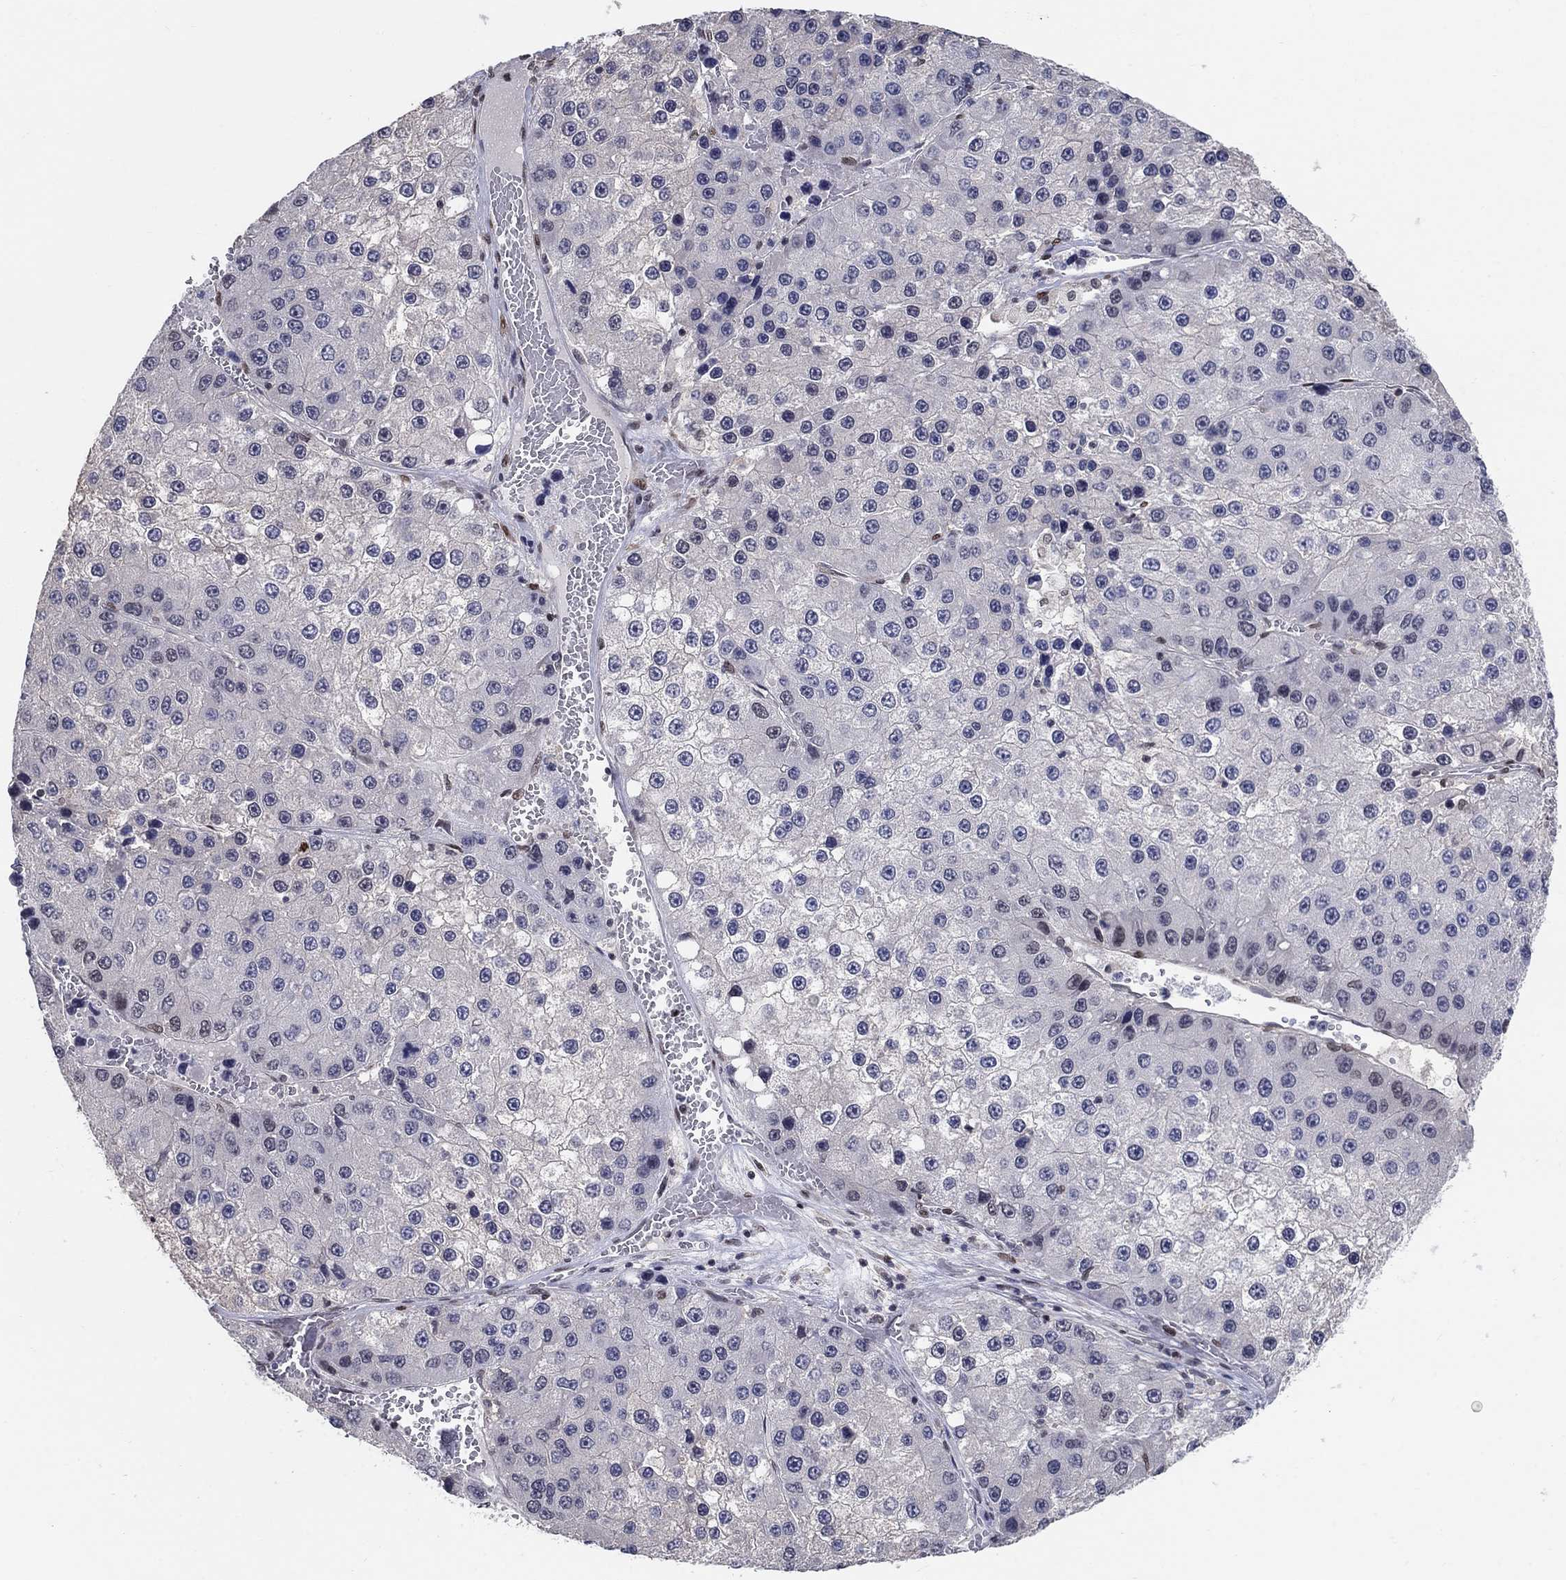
{"staining": {"intensity": "negative", "quantity": "none", "location": "none"}, "tissue": "liver cancer", "cell_type": "Tumor cells", "image_type": "cancer", "snomed": [{"axis": "morphology", "description": "Carcinoma, Hepatocellular, NOS"}, {"axis": "topography", "description": "Liver"}], "caption": "IHC of human liver cancer (hepatocellular carcinoma) shows no positivity in tumor cells.", "gene": "CENPE", "patient": {"sex": "female", "age": 73}}